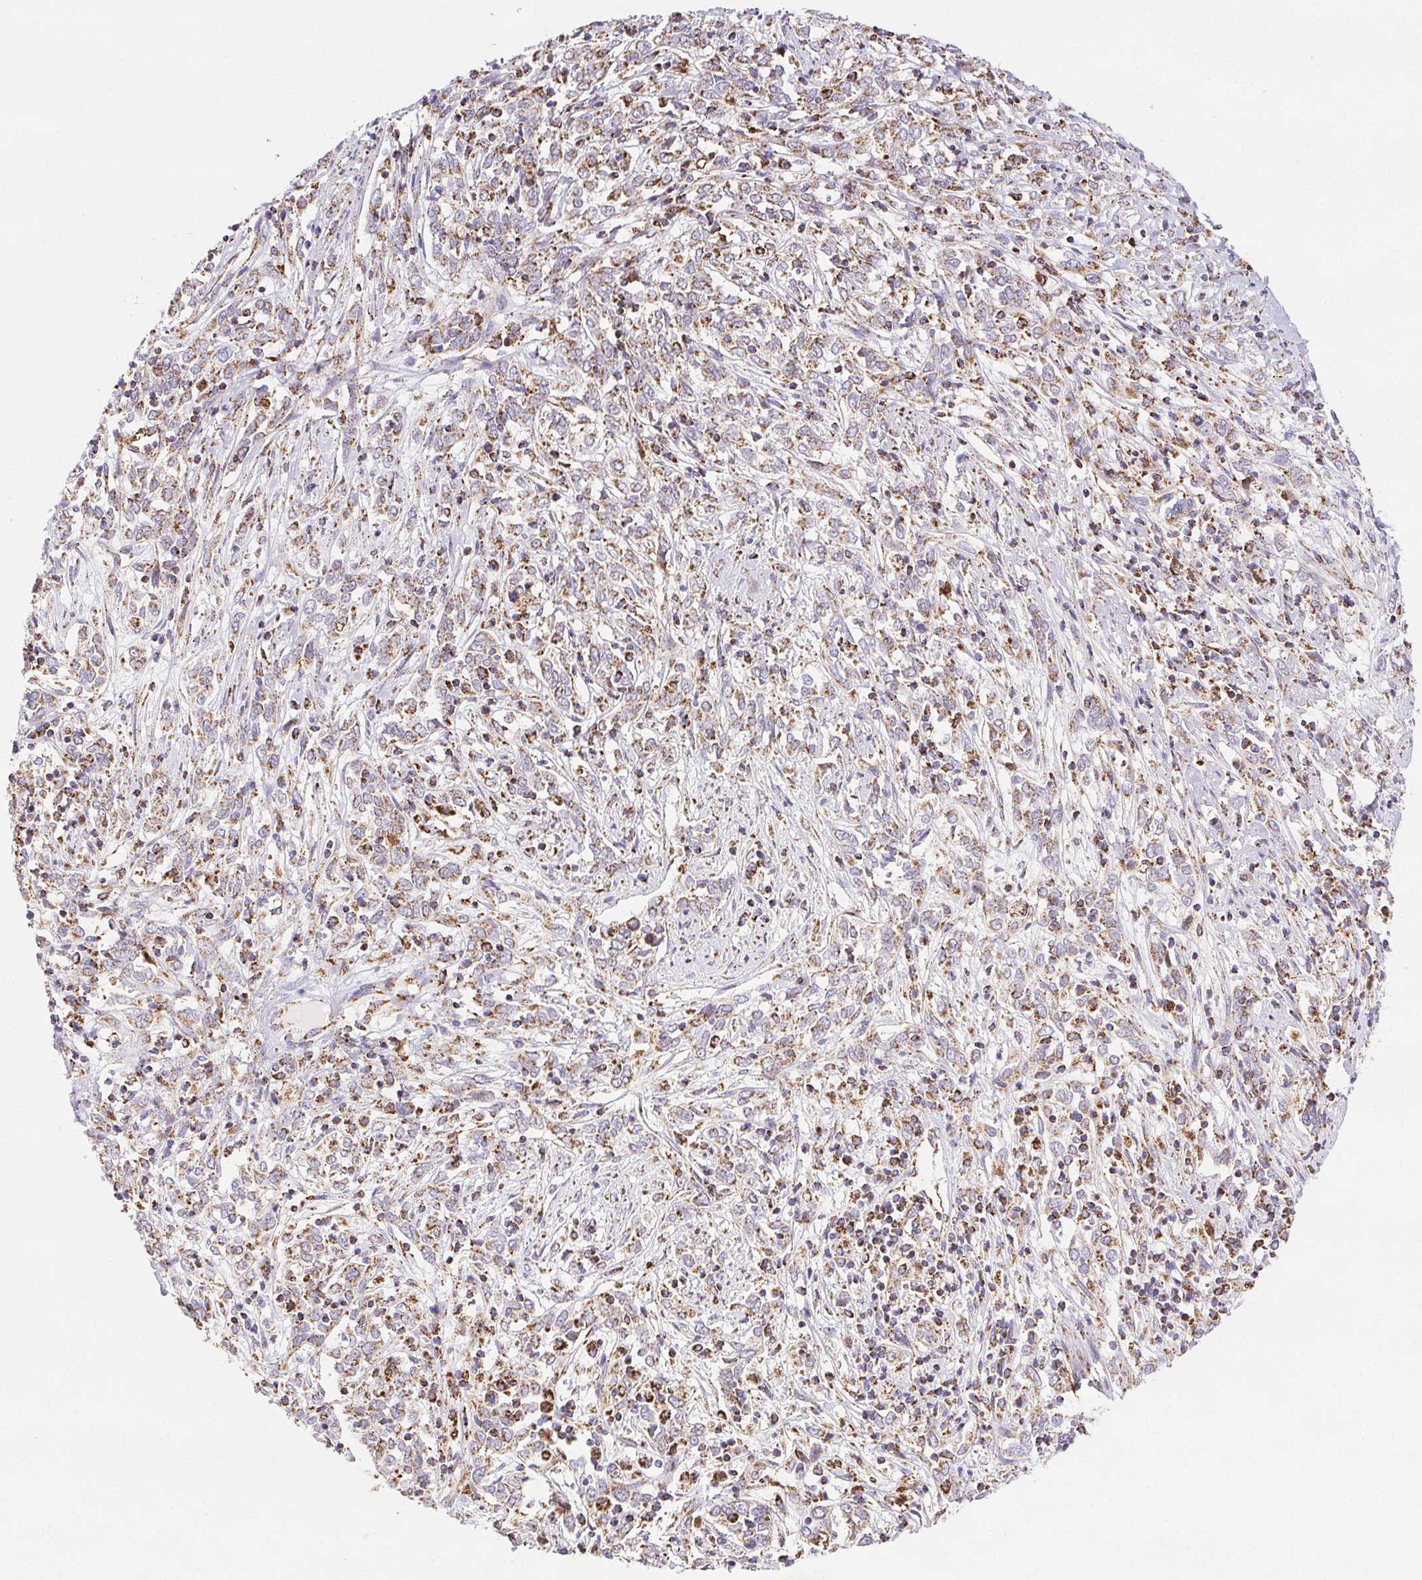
{"staining": {"intensity": "moderate", "quantity": ">75%", "location": "cytoplasmic/membranous"}, "tissue": "cervical cancer", "cell_type": "Tumor cells", "image_type": "cancer", "snomed": [{"axis": "morphology", "description": "Adenocarcinoma, NOS"}, {"axis": "topography", "description": "Cervix"}], "caption": "A medium amount of moderate cytoplasmic/membranous expression is present in approximately >75% of tumor cells in cervical cancer (adenocarcinoma) tissue.", "gene": "NIPSNAP2", "patient": {"sex": "female", "age": 40}}